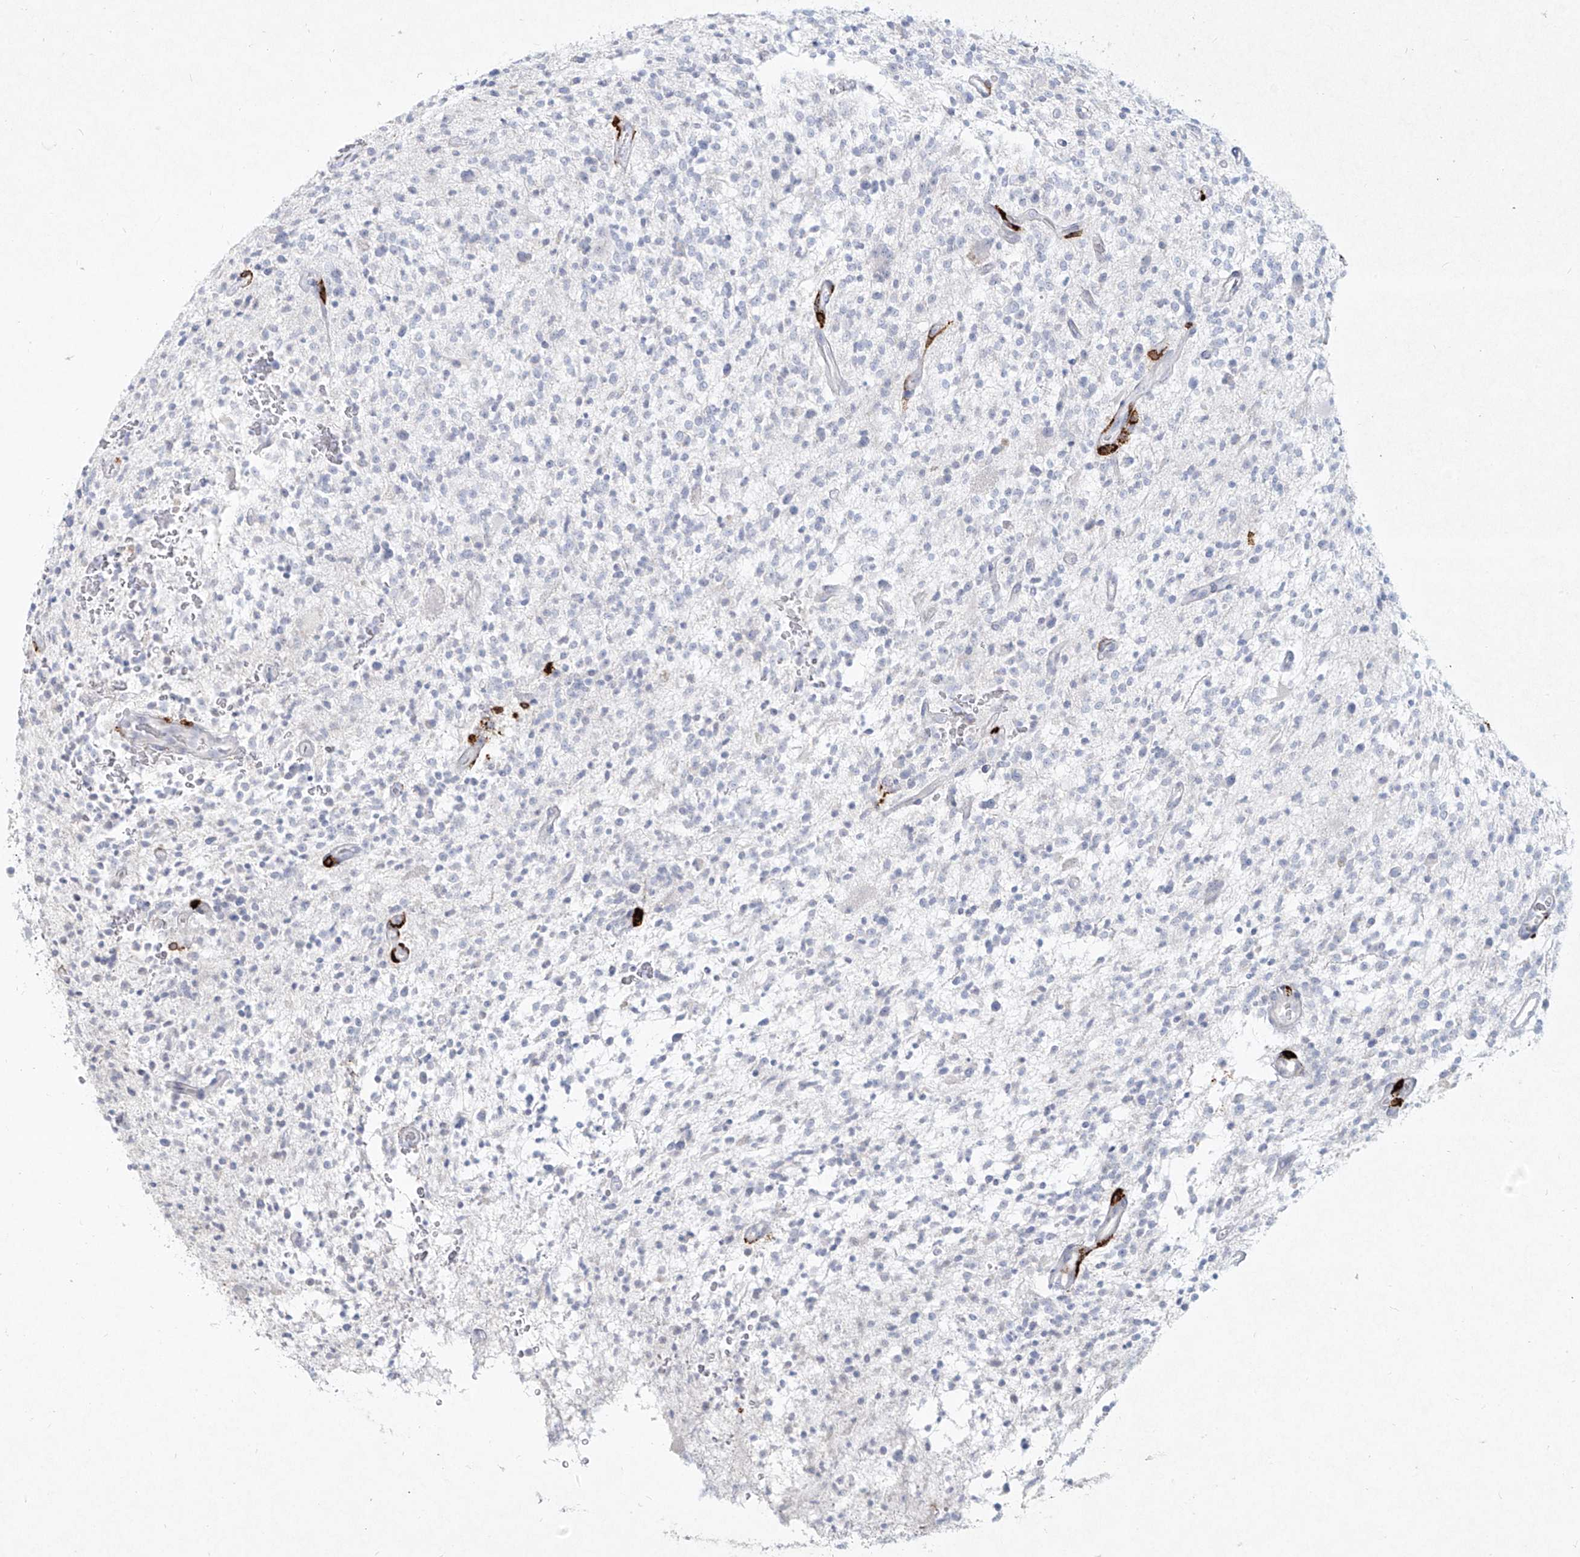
{"staining": {"intensity": "negative", "quantity": "none", "location": "none"}, "tissue": "glioma", "cell_type": "Tumor cells", "image_type": "cancer", "snomed": [{"axis": "morphology", "description": "Glioma, malignant, High grade"}, {"axis": "topography", "description": "Brain"}], "caption": "An IHC photomicrograph of high-grade glioma (malignant) is shown. There is no staining in tumor cells of high-grade glioma (malignant).", "gene": "CD209", "patient": {"sex": "male", "age": 48}}